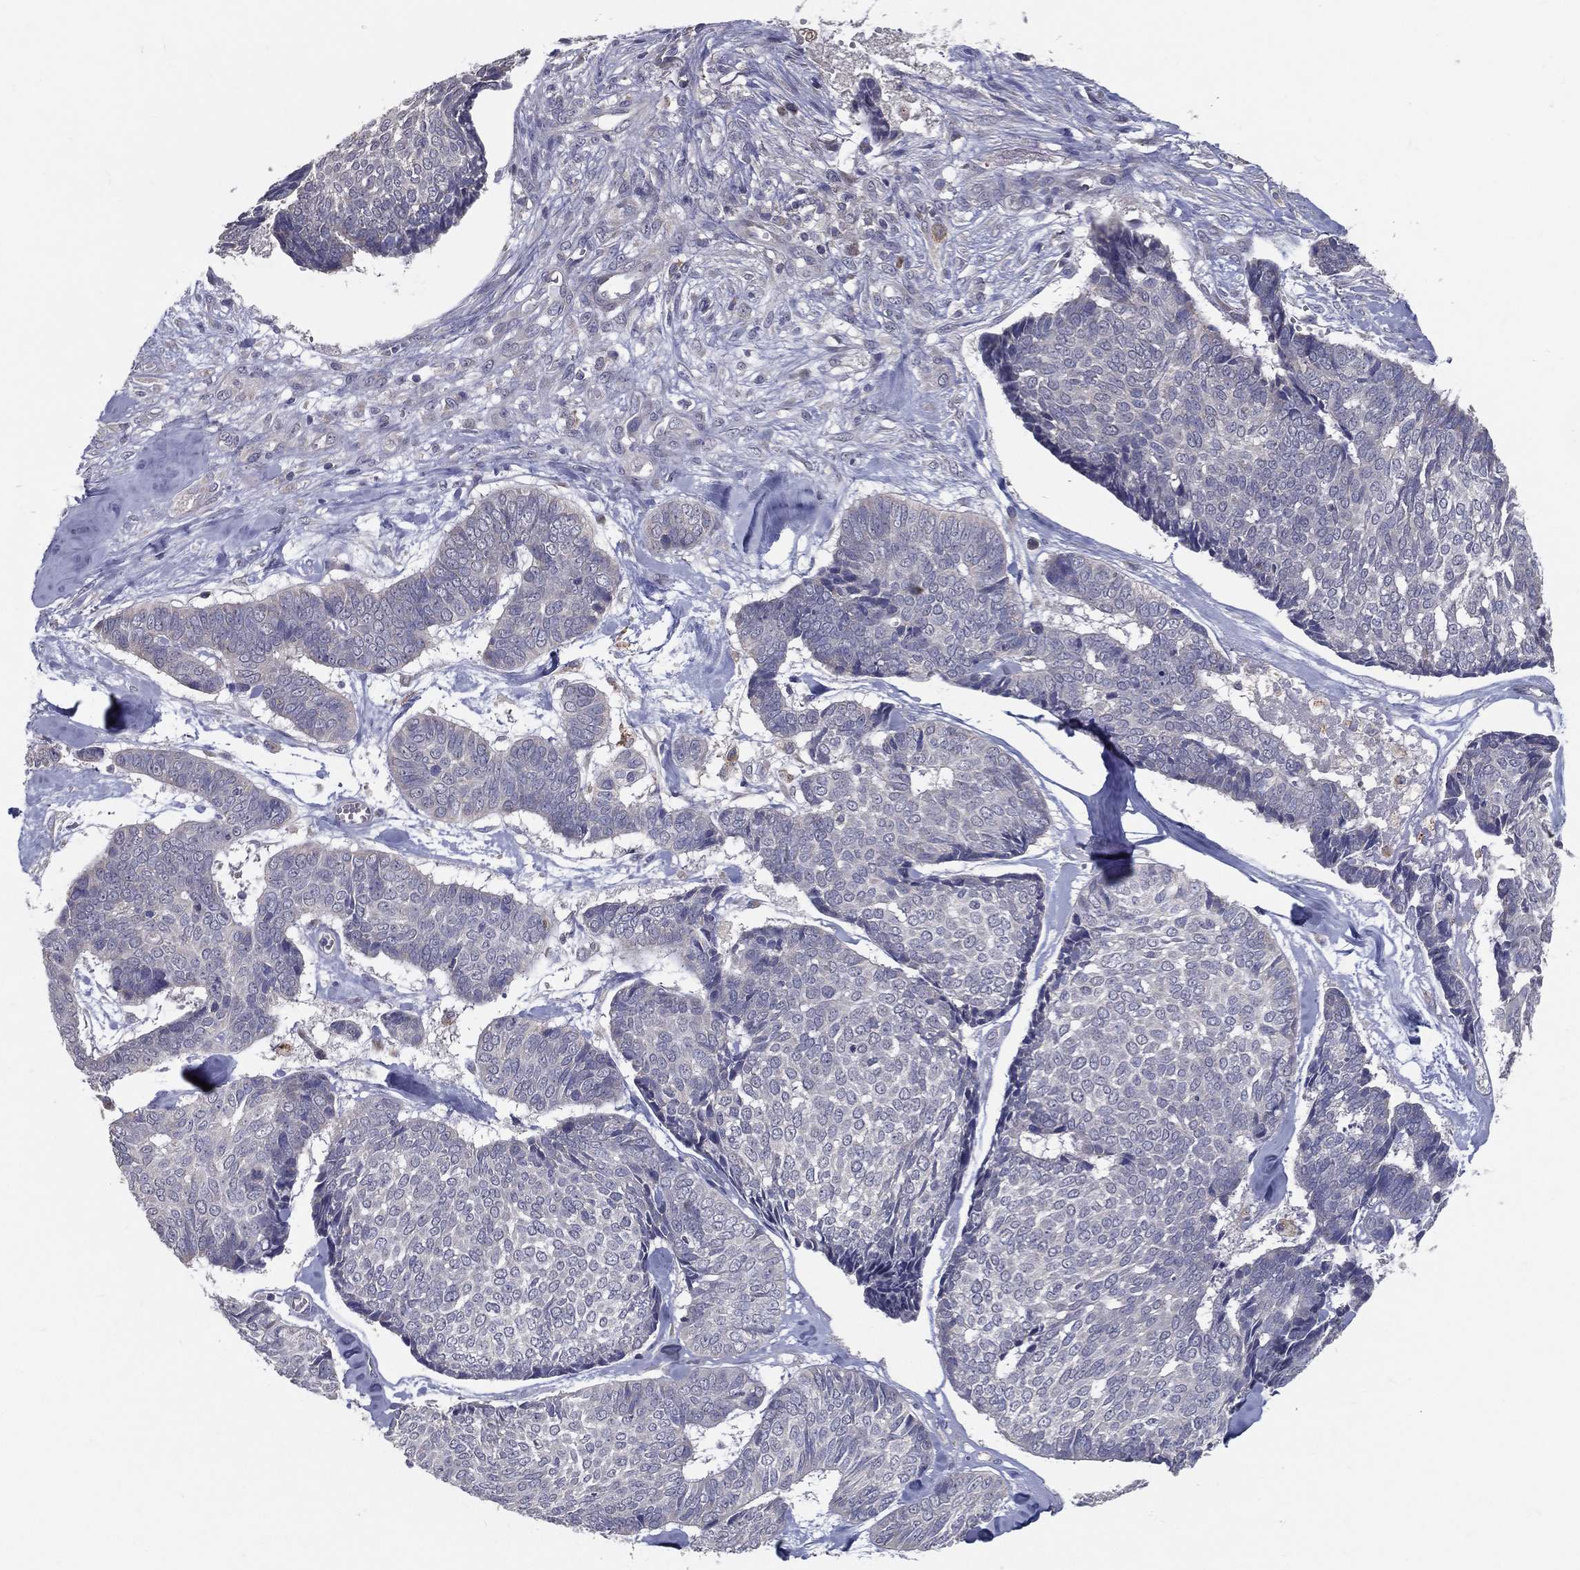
{"staining": {"intensity": "negative", "quantity": "none", "location": "none"}, "tissue": "skin cancer", "cell_type": "Tumor cells", "image_type": "cancer", "snomed": [{"axis": "morphology", "description": "Basal cell carcinoma"}, {"axis": "topography", "description": "Skin"}], "caption": "This is a photomicrograph of IHC staining of skin cancer, which shows no staining in tumor cells. Nuclei are stained in blue.", "gene": "PCSK1", "patient": {"sex": "male", "age": 86}}